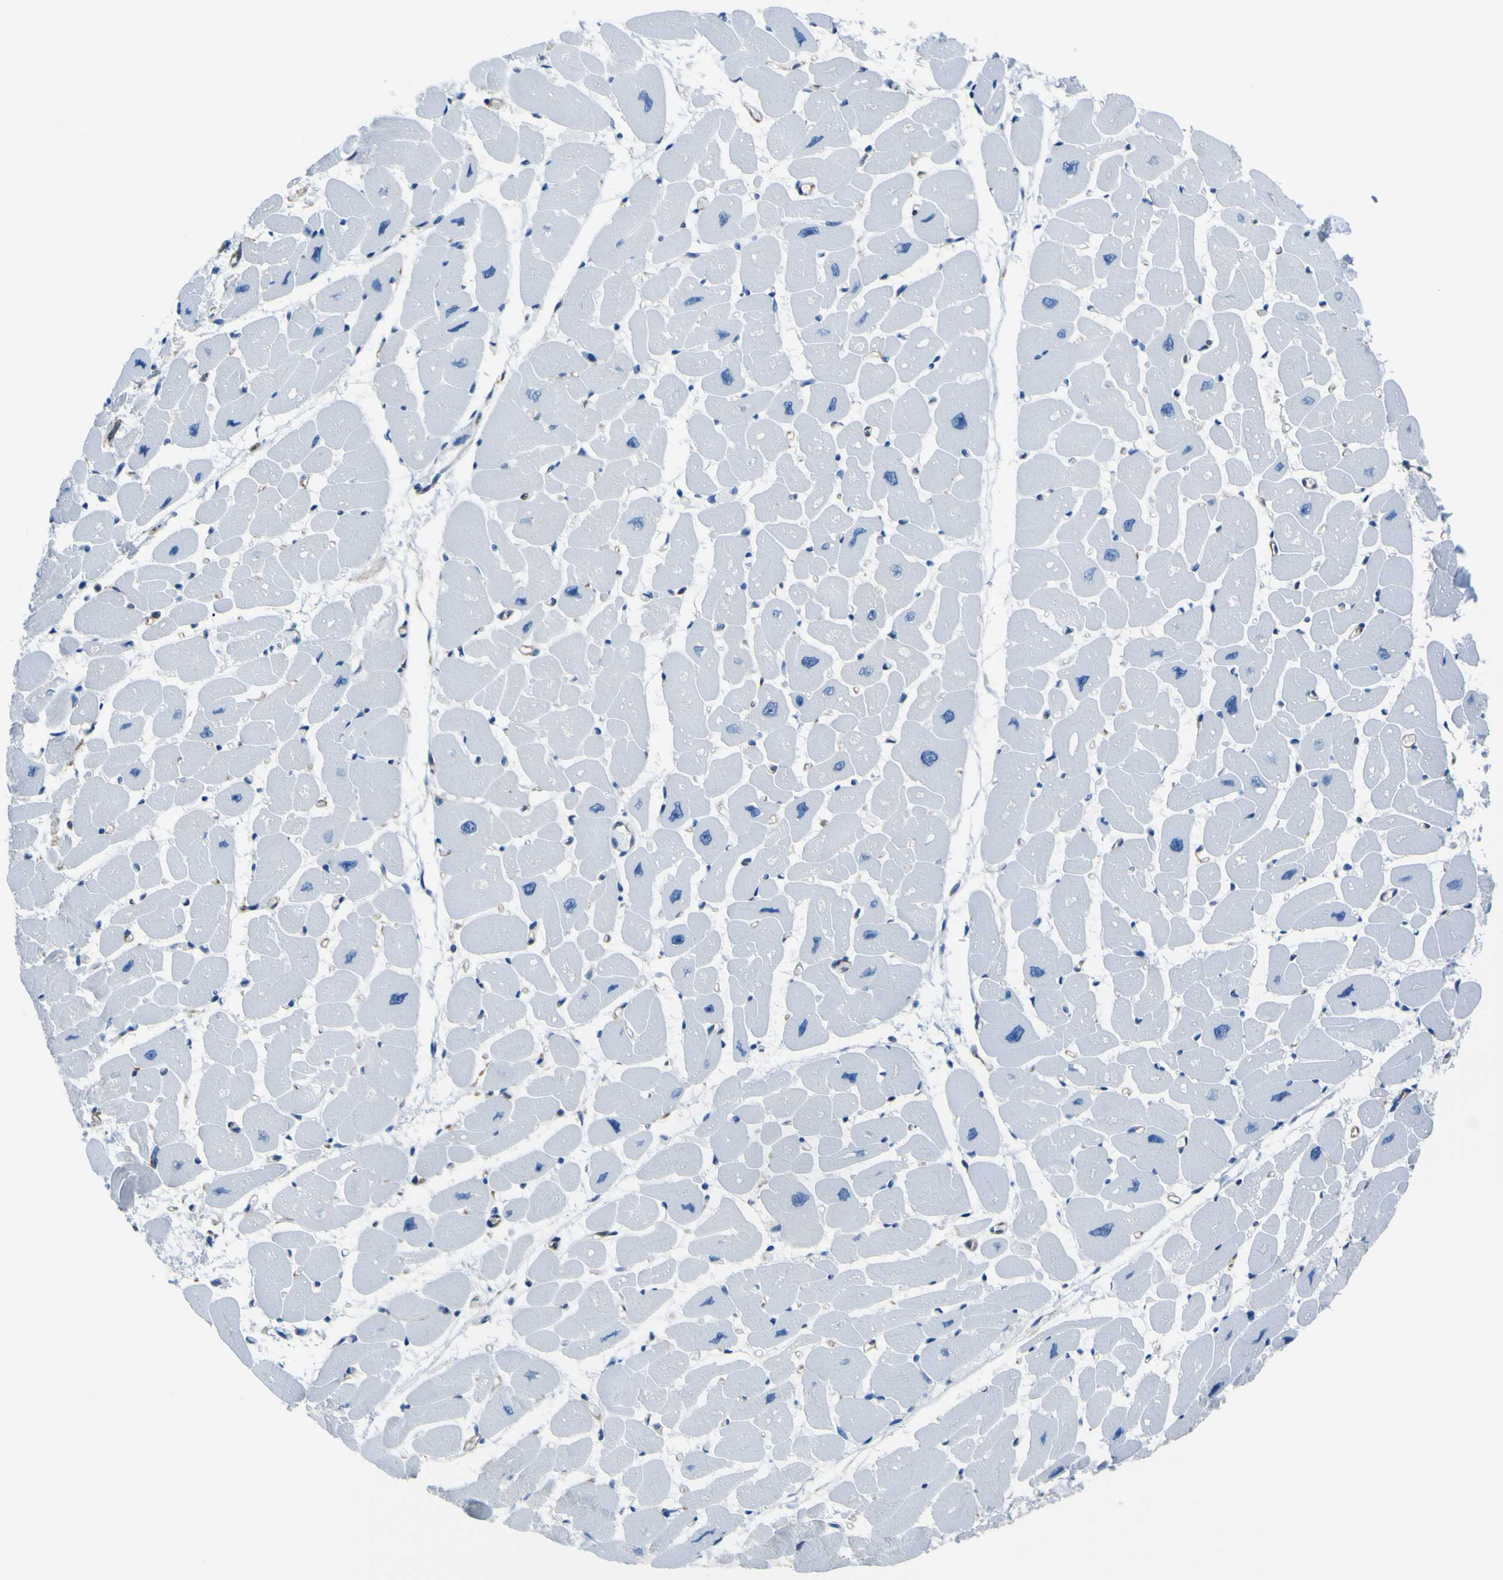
{"staining": {"intensity": "negative", "quantity": "none", "location": "none"}, "tissue": "heart muscle", "cell_type": "Cardiomyocytes", "image_type": "normal", "snomed": [{"axis": "morphology", "description": "Normal tissue, NOS"}, {"axis": "topography", "description": "Heart"}], "caption": "DAB (3,3'-diaminobenzidine) immunohistochemical staining of normal human heart muscle exhibits no significant positivity in cardiomyocytes.", "gene": "STIM1", "patient": {"sex": "female", "age": 54}}